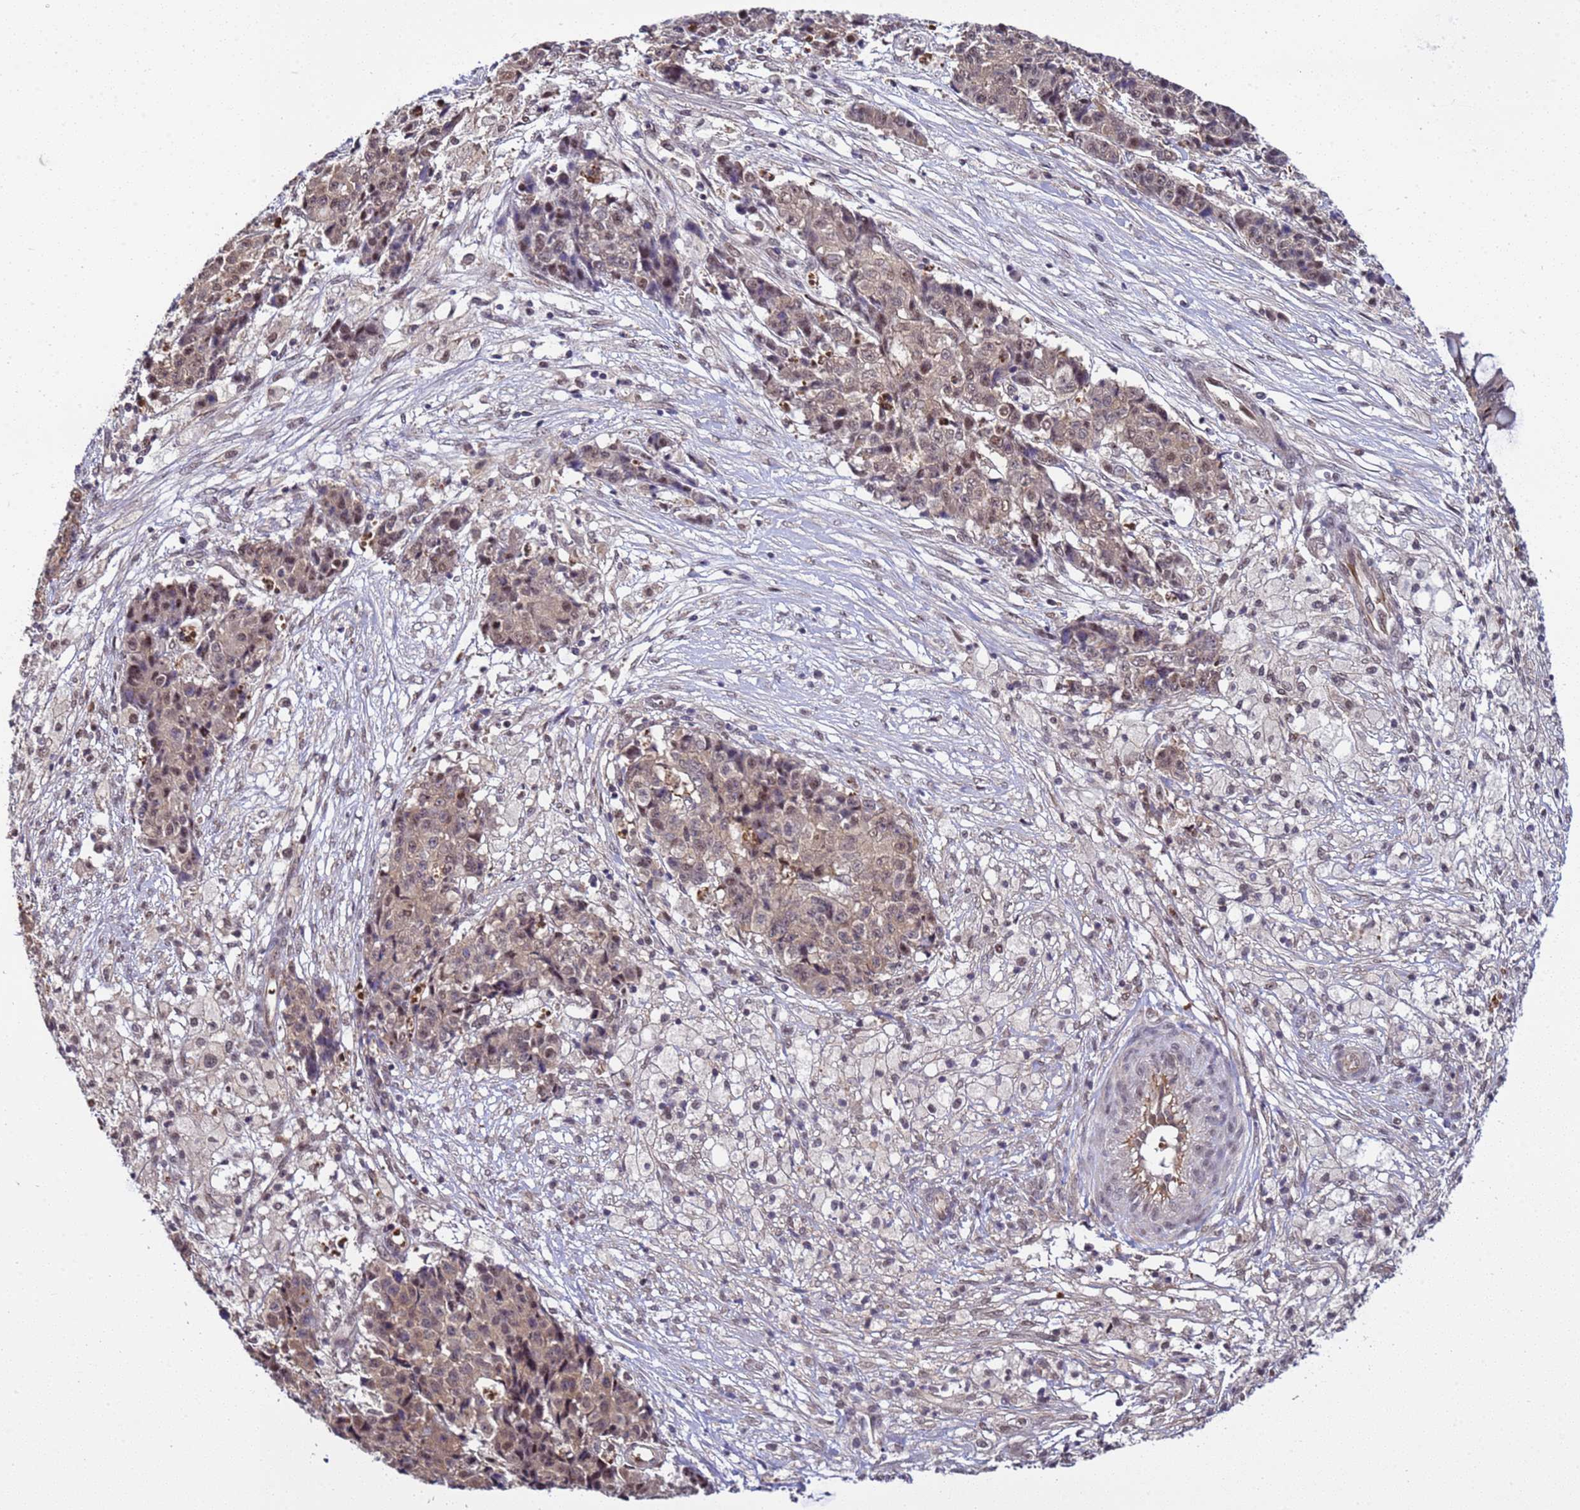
{"staining": {"intensity": "moderate", "quantity": "25%-75%", "location": "nuclear"}, "tissue": "ovarian cancer", "cell_type": "Tumor cells", "image_type": "cancer", "snomed": [{"axis": "morphology", "description": "Carcinoma, endometroid"}, {"axis": "topography", "description": "Ovary"}], "caption": "Immunohistochemistry (DAB) staining of human ovarian cancer (endometroid carcinoma) exhibits moderate nuclear protein positivity in about 25%-75% of tumor cells.", "gene": "GEN1", "patient": {"sex": "female", "age": 42}}